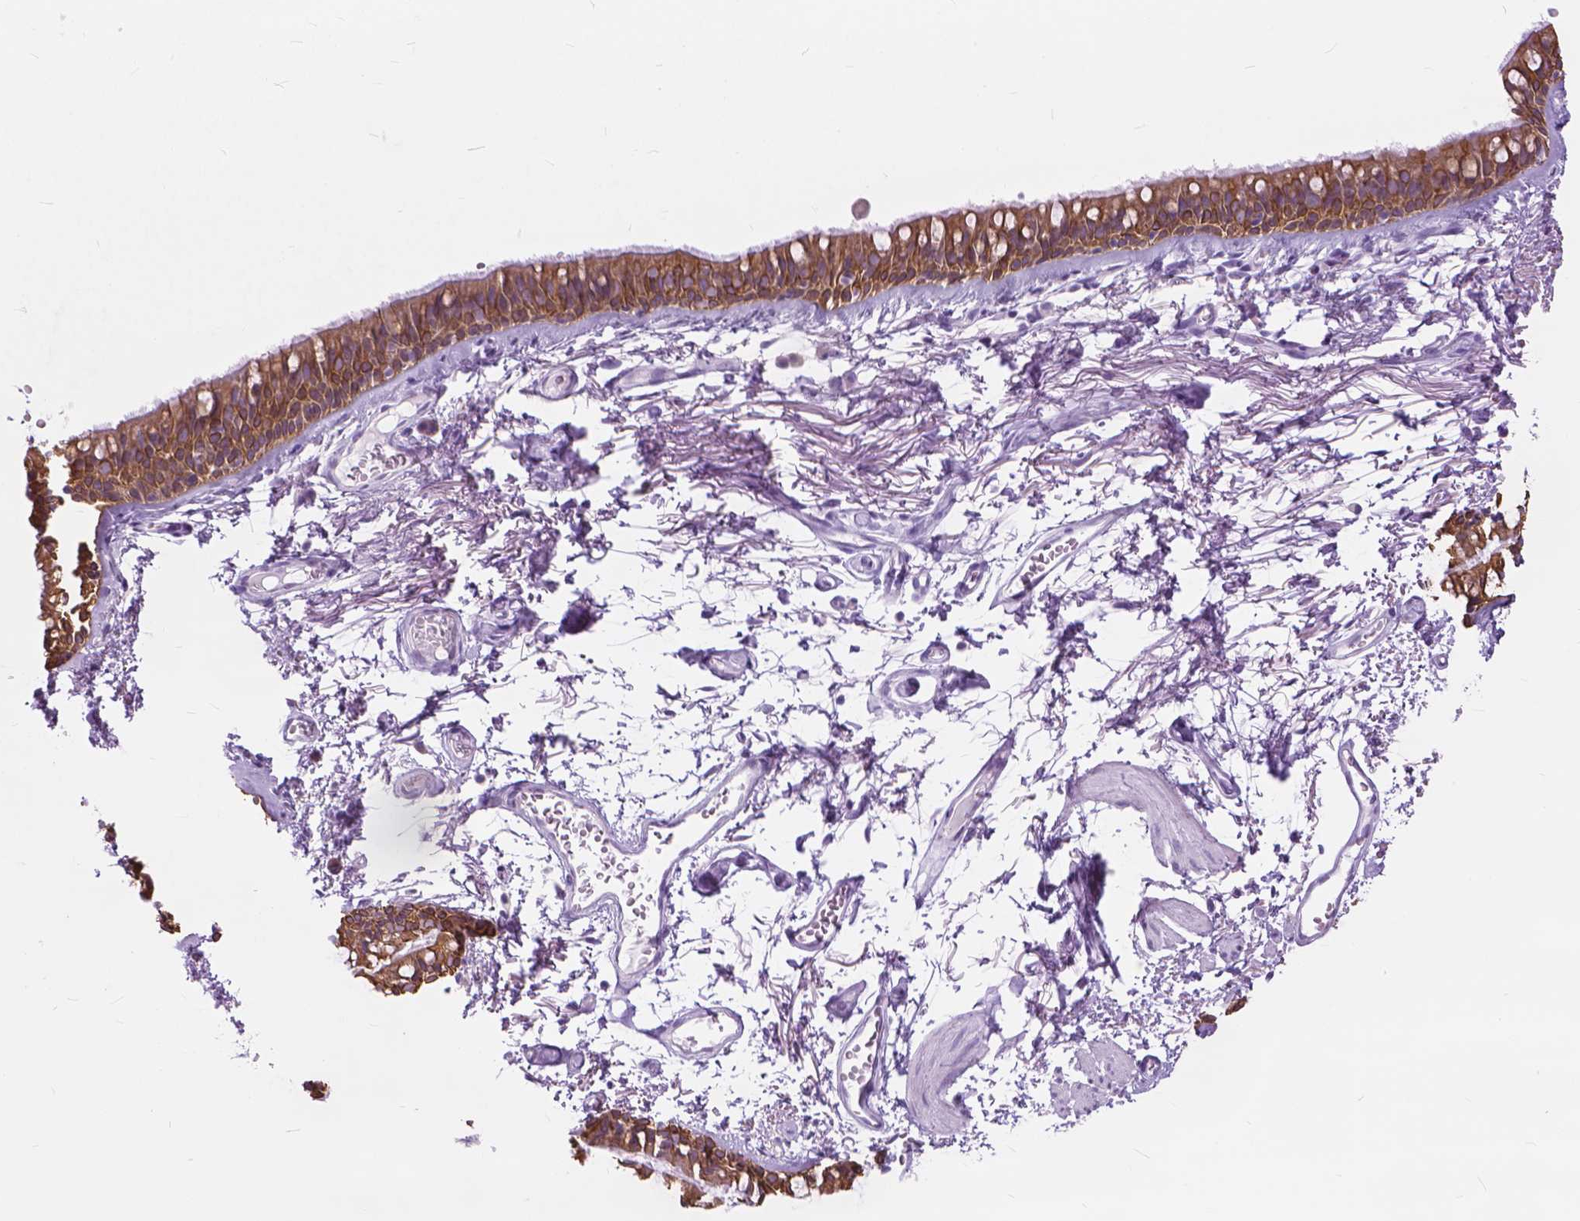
{"staining": {"intensity": "negative", "quantity": "none", "location": "none"}, "tissue": "adipose tissue", "cell_type": "Adipocytes", "image_type": "normal", "snomed": [{"axis": "morphology", "description": "Normal tissue, NOS"}, {"axis": "topography", "description": "Cartilage tissue"}, {"axis": "topography", "description": "Bronchus"}], "caption": "Adipocytes show no significant protein staining in benign adipose tissue.", "gene": "HTR2B", "patient": {"sex": "female", "age": 79}}